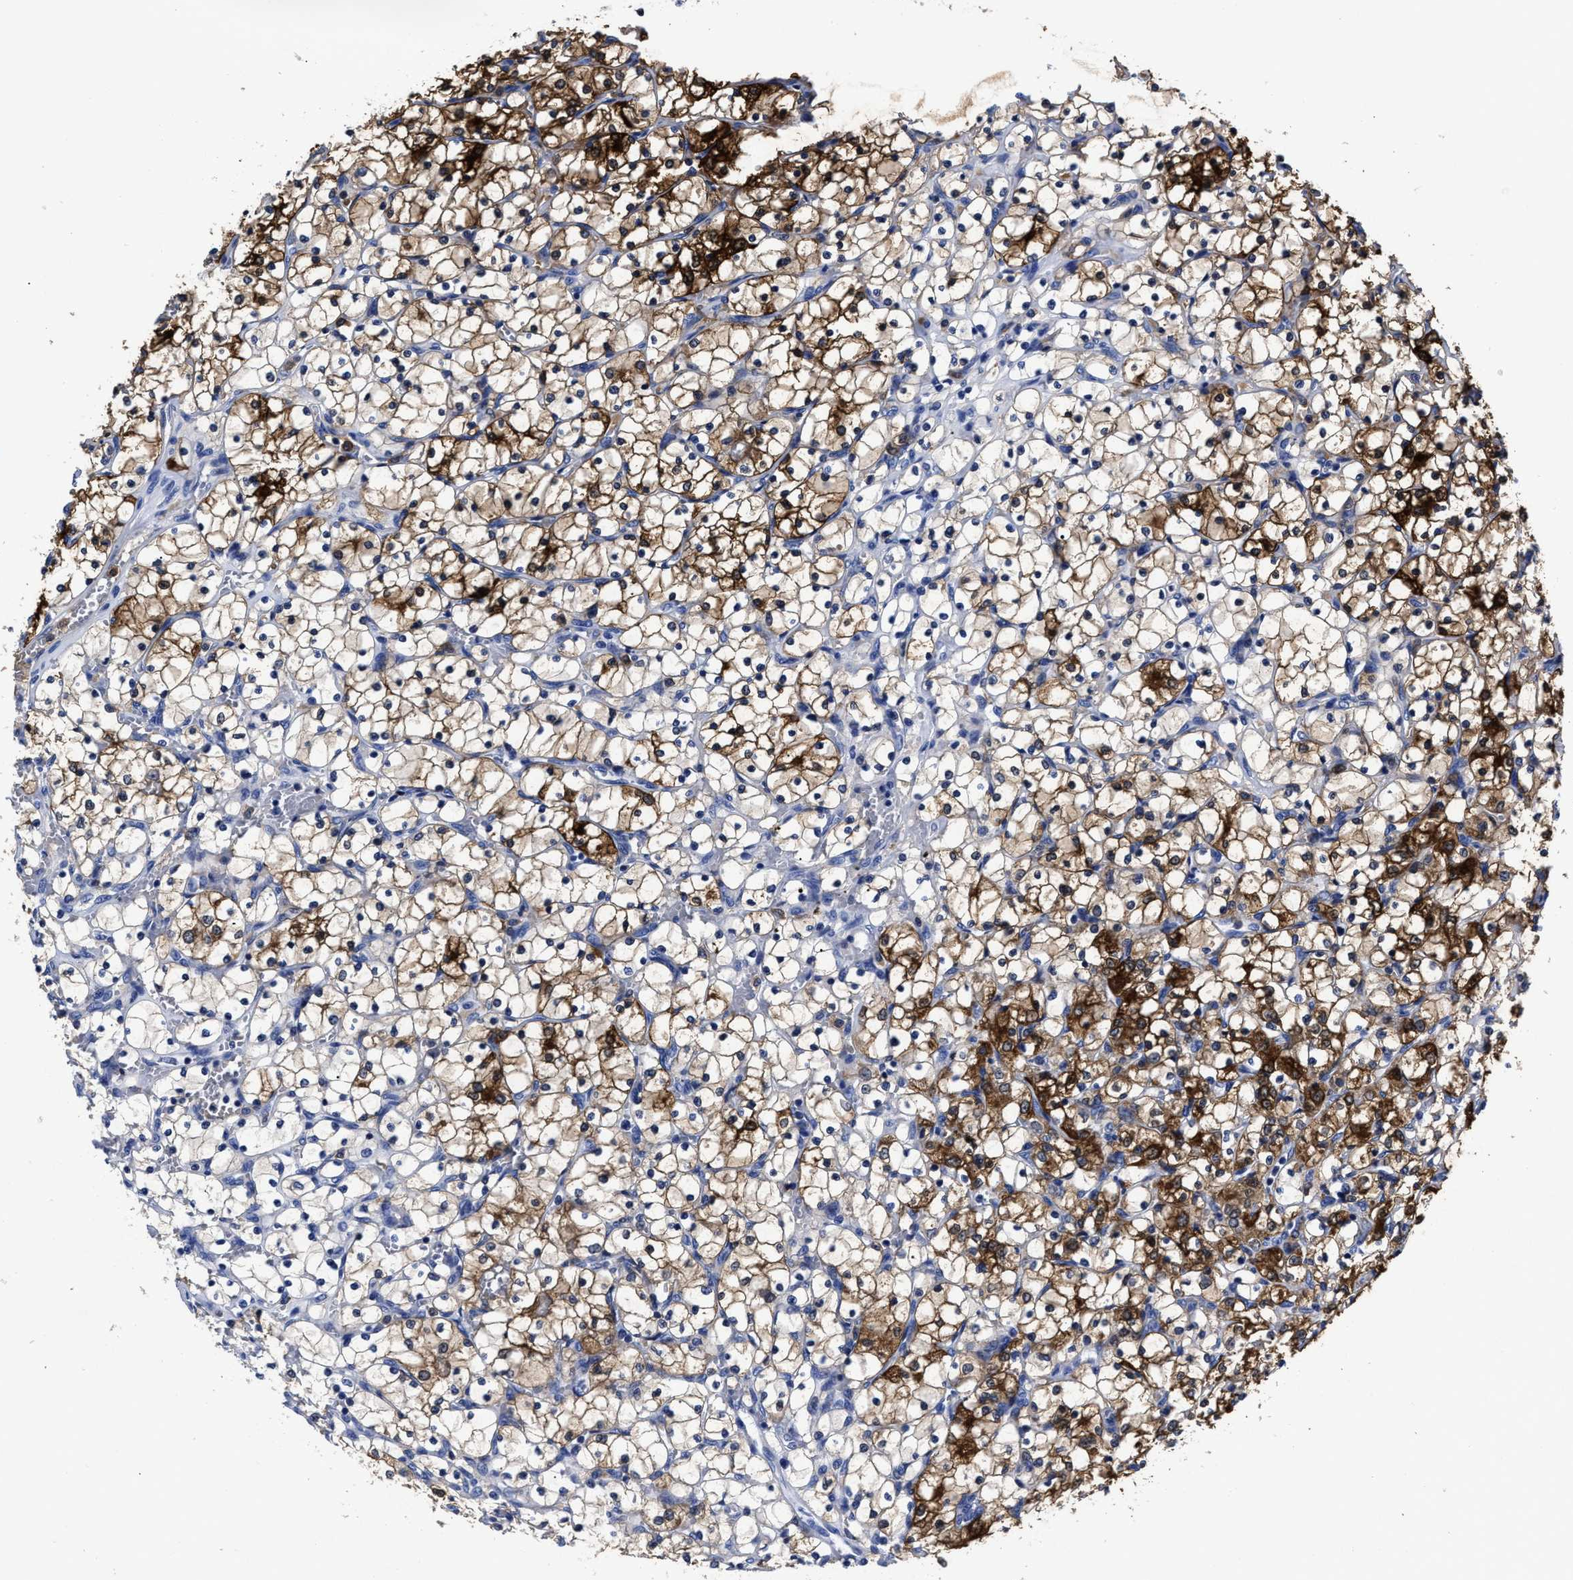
{"staining": {"intensity": "strong", "quantity": "25%-75%", "location": "cytoplasmic/membranous"}, "tissue": "renal cancer", "cell_type": "Tumor cells", "image_type": "cancer", "snomed": [{"axis": "morphology", "description": "Adenocarcinoma, NOS"}, {"axis": "topography", "description": "Kidney"}], "caption": "This micrograph shows adenocarcinoma (renal) stained with immunohistochemistry (IHC) to label a protein in brown. The cytoplasmic/membranous of tumor cells show strong positivity for the protein. Nuclei are counter-stained blue.", "gene": "PRPF4B", "patient": {"sex": "female", "age": 69}}